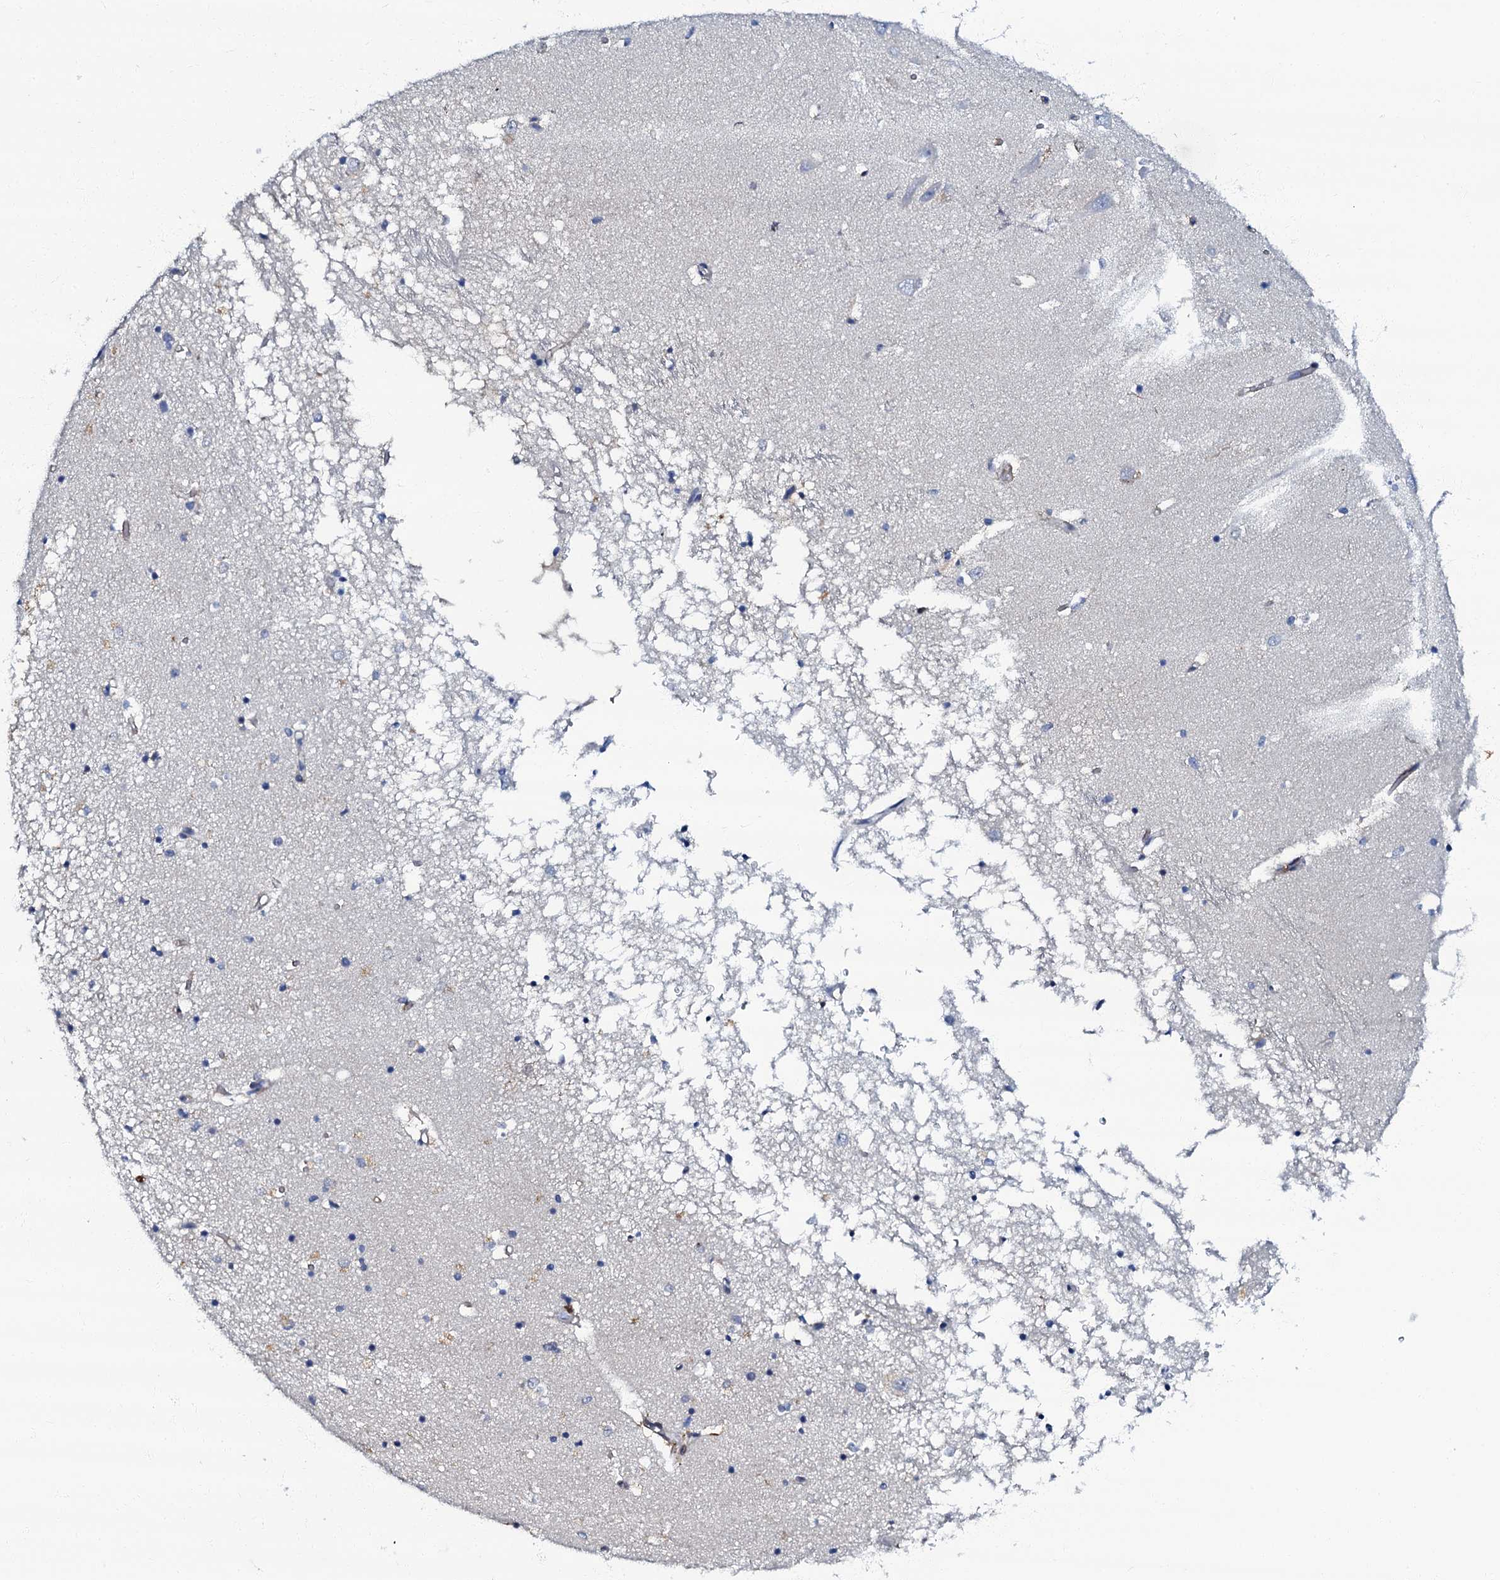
{"staining": {"intensity": "negative", "quantity": "none", "location": "none"}, "tissue": "hippocampus", "cell_type": "Glial cells", "image_type": "normal", "snomed": [{"axis": "morphology", "description": "Normal tissue, NOS"}, {"axis": "topography", "description": "Hippocampus"}], "caption": "An image of hippocampus stained for a protein demonstrates no brown staining in glial cells. (DAB (3,3'-diaminobenzidine) IHC, high magnification).", "gene": "MFSD5", "patient": {"sex": "male", "age": 70}}